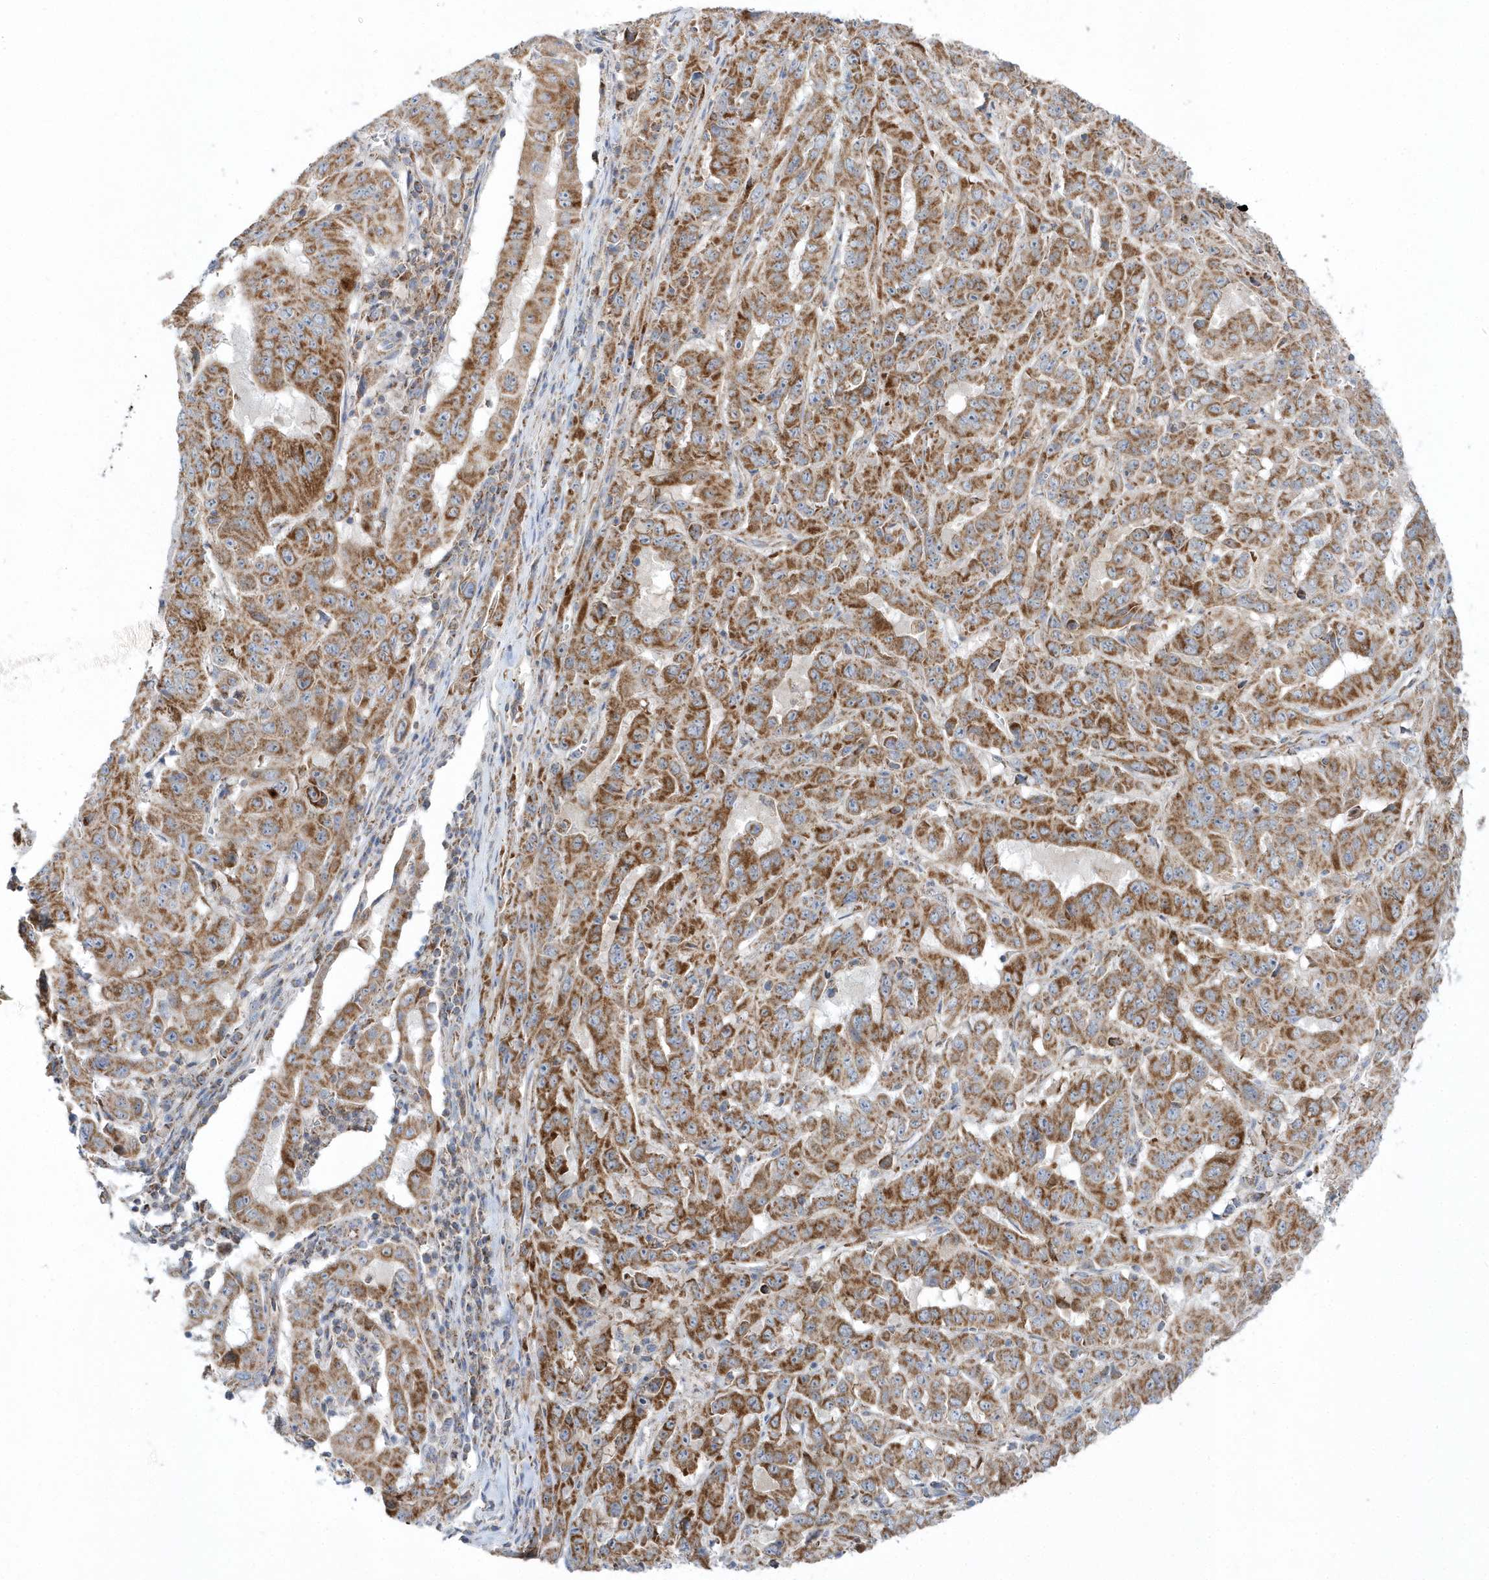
{"staining": {"intensity": "moderate", "quantity": ">75%", "location": "cytoplasmic/membranous"}, "tissue": "pancreatic cancer", "cell_type": "Tumor cells", "image_type": "cancer", "snomed": [{"axis": "morphology", "description": "Adenocarcinoma, NOS"}, {"axis": "topography", "description": "Pancreas"}], "caption": "Brown immunohistochemical staining in pancreatic adenocarcinoma shows moderate cytoplasmic/membranous positivity in about >75% of tumor cells.", "gene": "OPA1", "patient": {"sex": "male", "age": 63}}